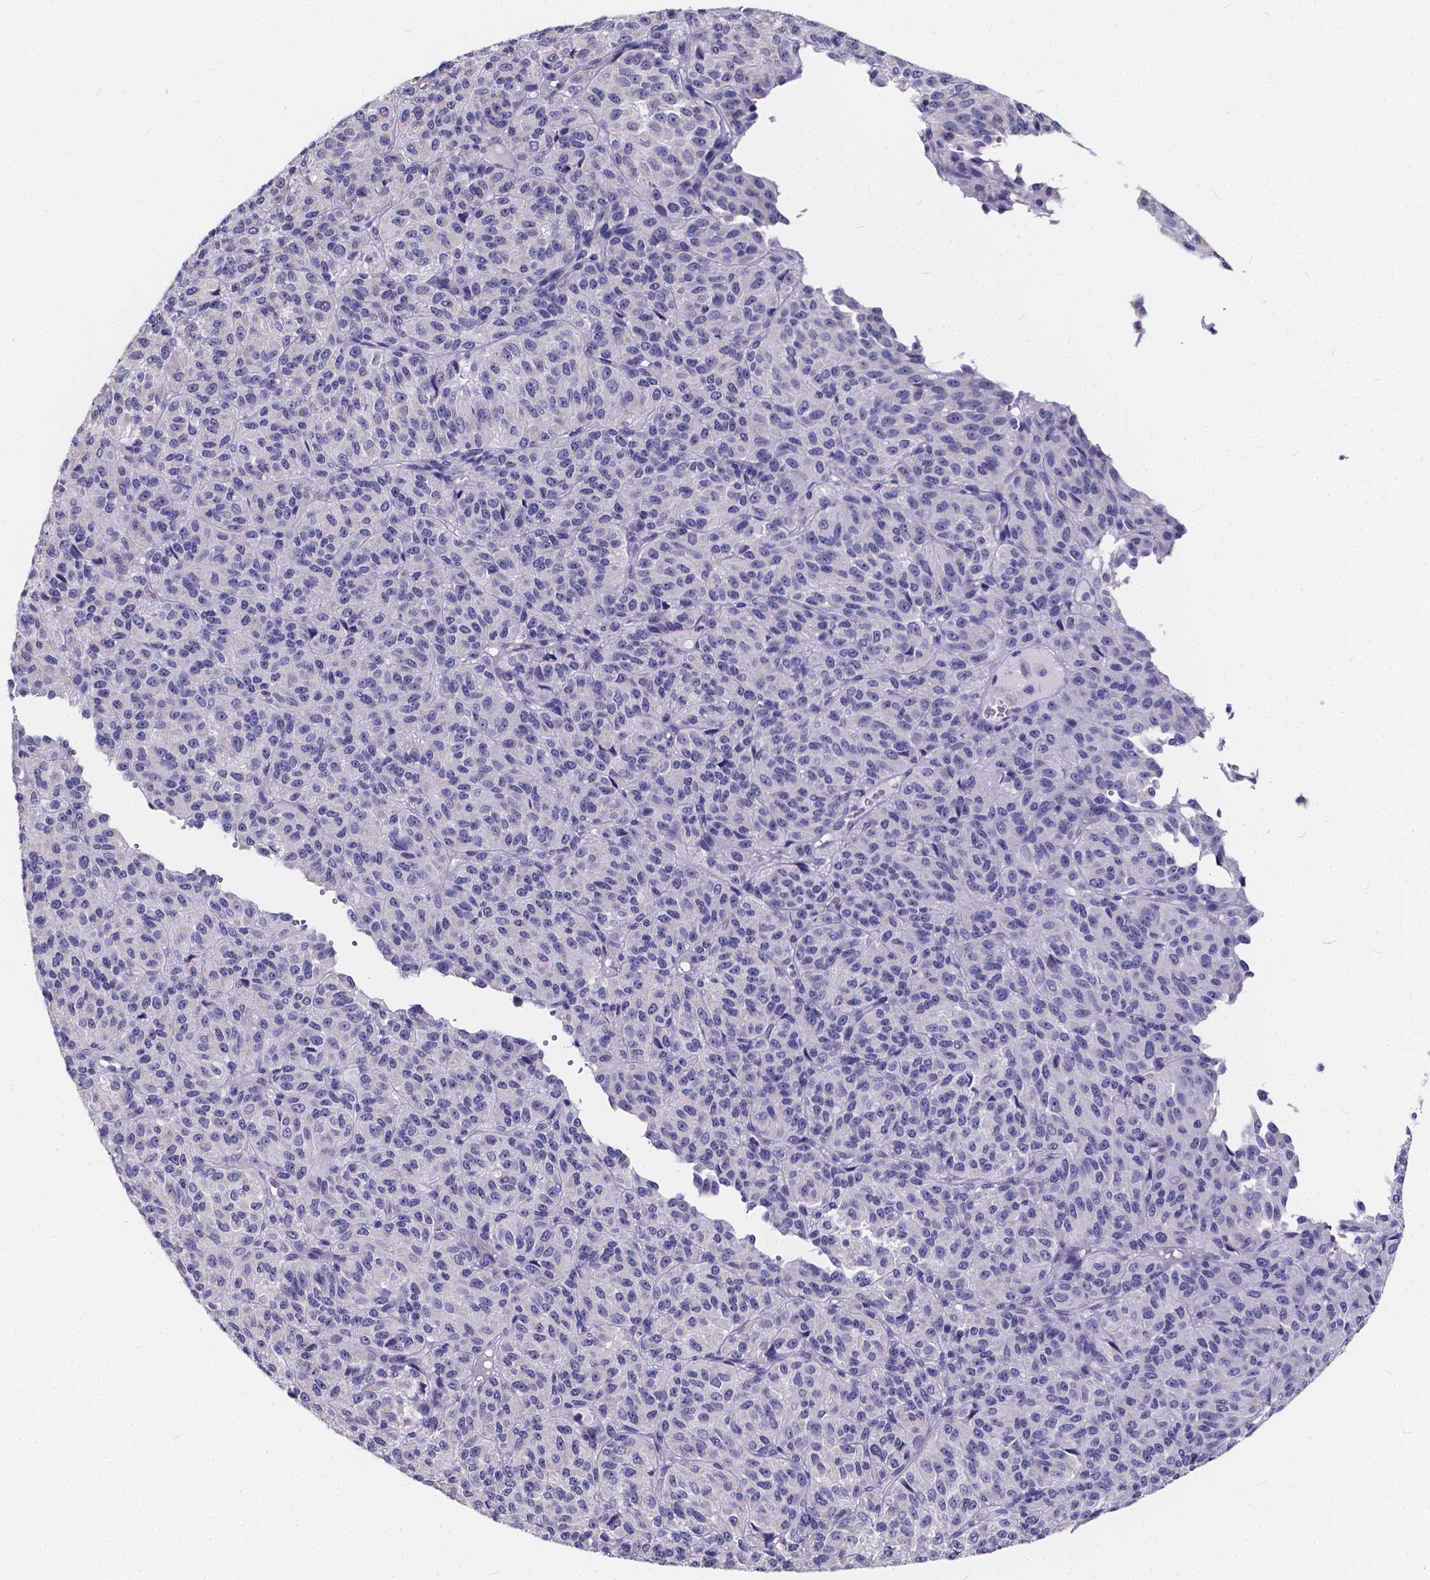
{"staining": {"intensity": "negative", "quantity": "none", "location": "none"}, "tissue": "melanoma", "cell_type": "Tumor cells", "image_type": "cancer", "snomed": [{"axis": "morphology", "description": "Malignant melanoma, Metastatic site"}, {"axis": "topography", "description": "Brain"}], "caption": "A high-resolution micrograph shows immunohistochemistry (IHC) staining of malignant melanoma (metastatic site), which exhibits no significant staining in tumor cells.", "gene": "SPEF2", "patient": {"sex": "female", "age": 56}}